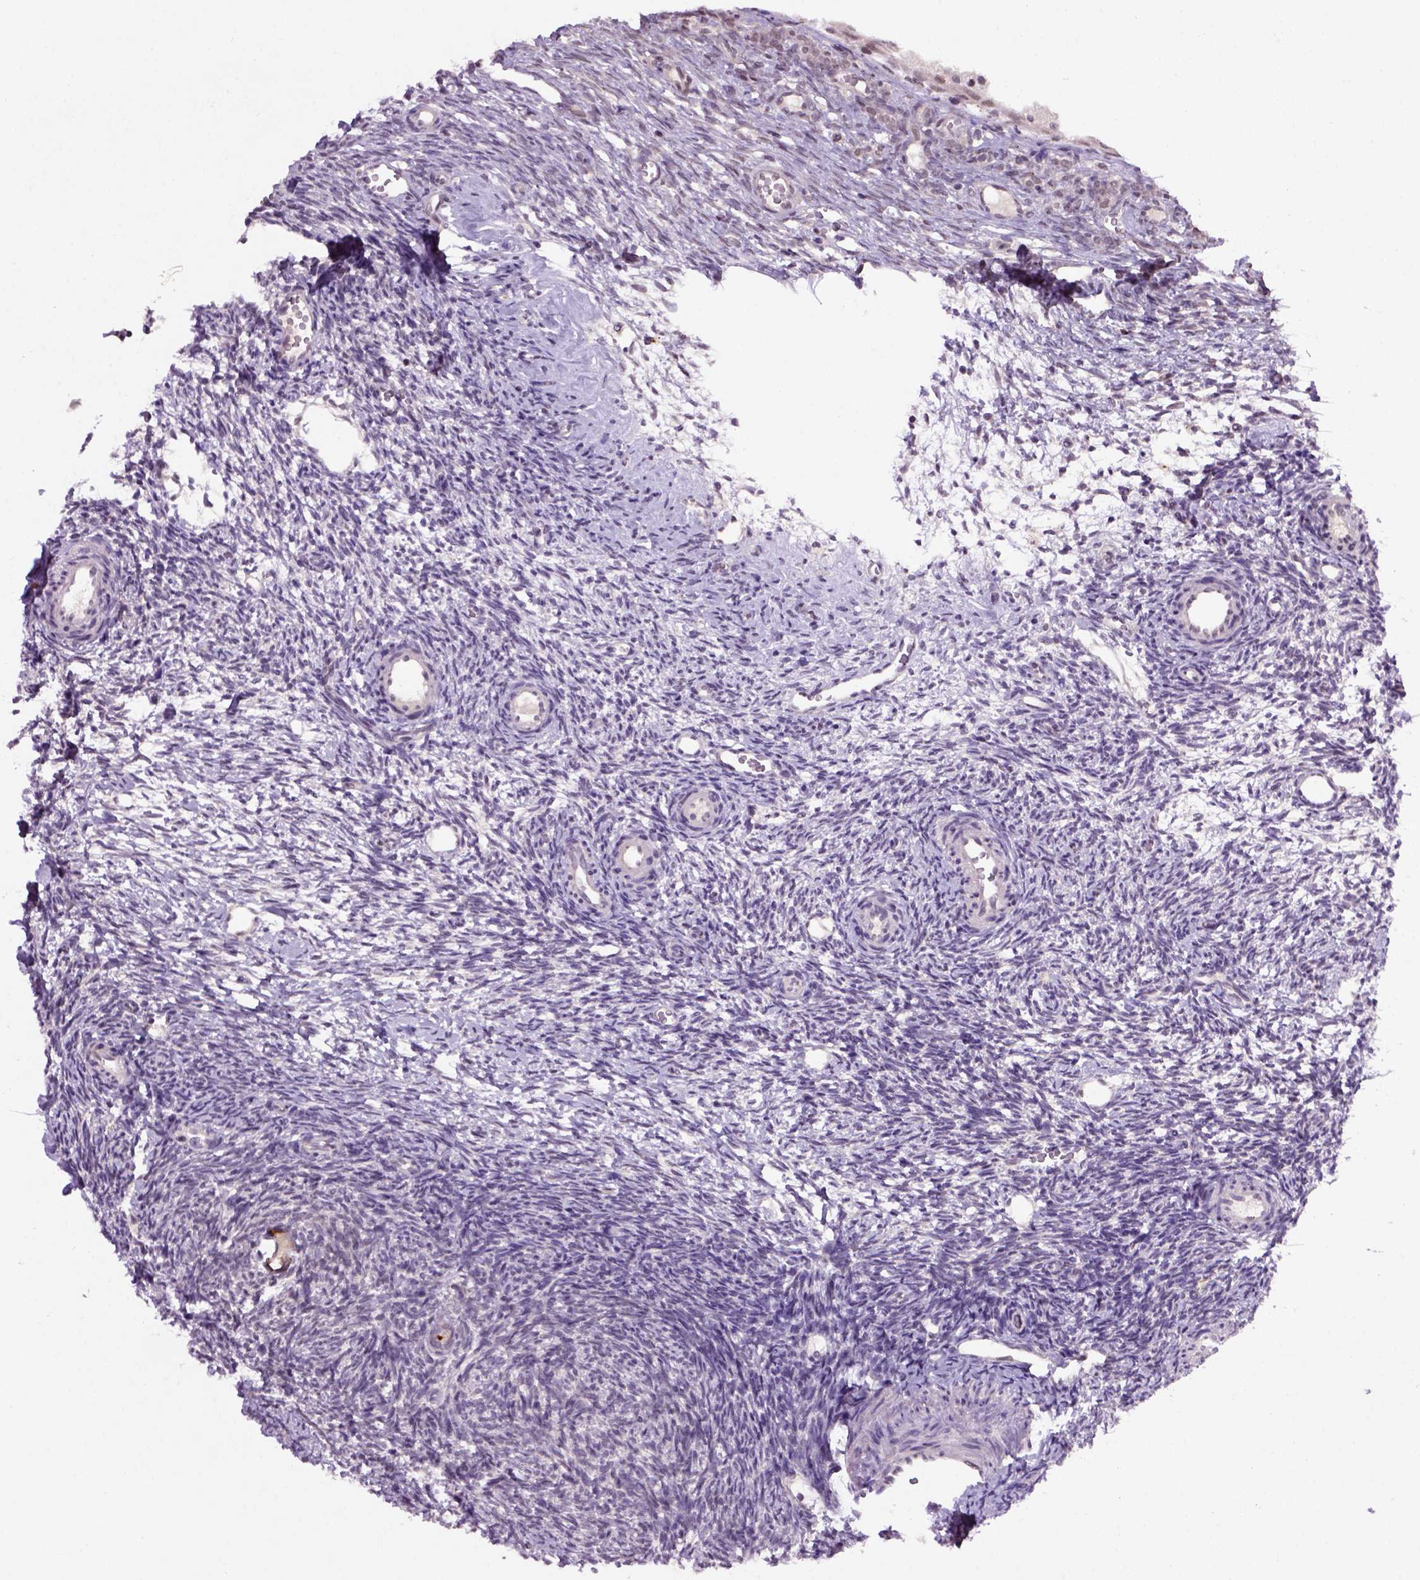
{"staining": {"intensity": "strong", "quantity": "<25%", "location": "cytoplasmic/membranous"}, "tissue": "ovary", "cell_type": "Follicle cells", "image_type": "normal", "snomed": [{"axis": "morphology", "description": "Normal tissue, NOS"}, {"axis": "topography", "description": "Ovary"}], "caption": "Follicle cells reveal strong cytoplasmic/membranous expression in approximately <25% of cells in unremarkable ovary.", "gene": "RAB43", "patient": {"sex": "female", "age": 34}}